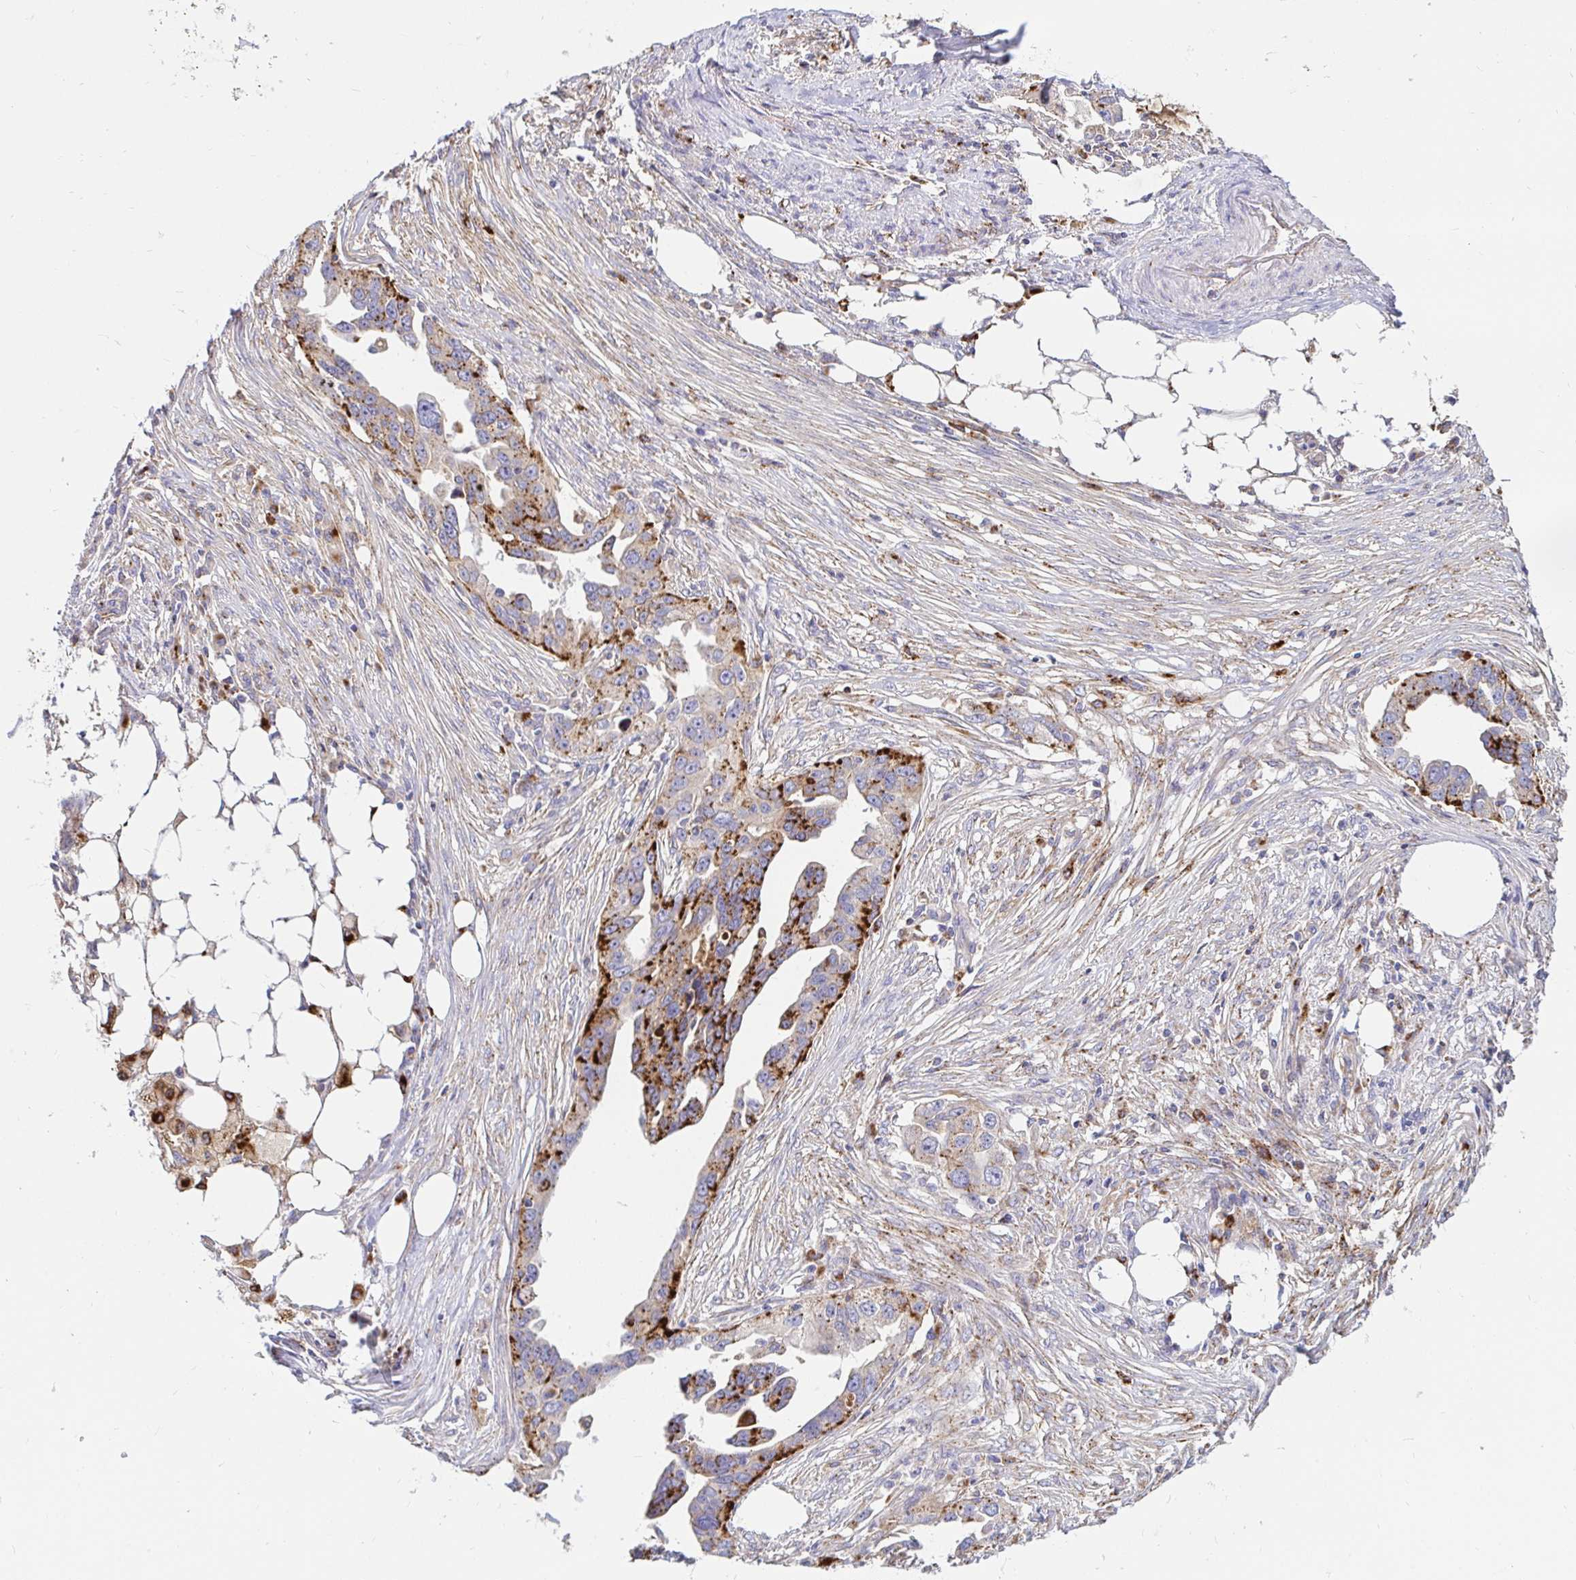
{"staining": {"intensity": "strong", "quantity": "25%-75%", "location": "cytoplasmic/membranous"}, "tissue": "ovarian cancer", "cell_type": "Tumor cells", "image_type": "cancer", "snomed": [{"axis": "morphology", "description": "Carcinoma, endometroid"}, {"axis": "morphology", "description": "Cystadenocarcinoma, serous, NOS"}, {"axis": "topography", "description": "Ovary"}], "caption": "IHC micrograph of serous cystadenocarcinoma (ovarian) stained for a protein (brown), which displays high levels of strong cytoplasmic/membranous positivity in approximately 25%-75% of tumor cells.", "gene": "FUCA1", "patient": {"sex": "female", "age": 45}}